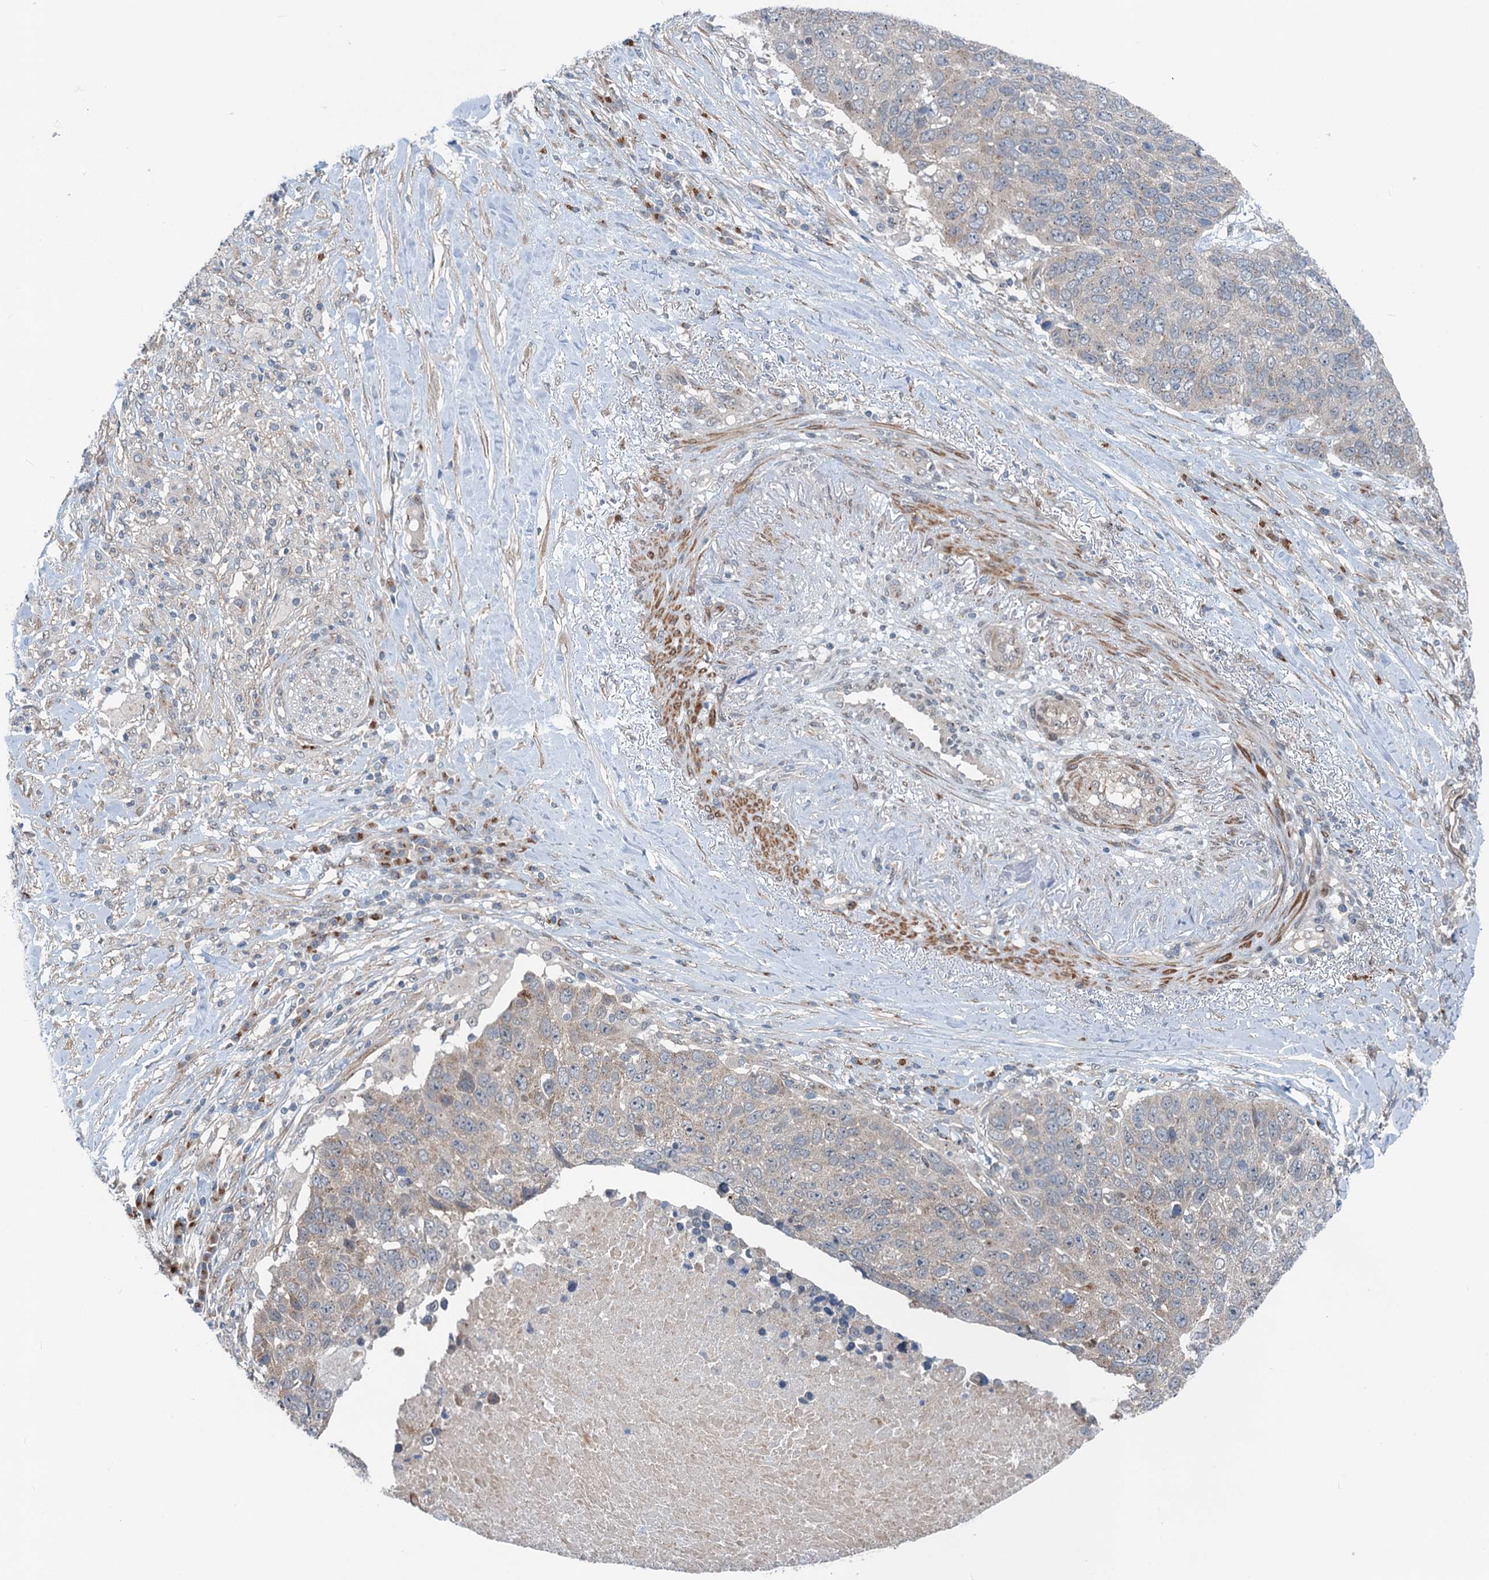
{"staining": {"intensity": "weak", "quantity": "<25%", "location": "cytoplasmic/membranous"}, "tissue": "lung cancer", "cell_type": "Tumor cells", "image_type": "cancer", "snomed": [{"axis": "morphology", "description": "Normal tissue, NOS"}, {"axis": "morphology", "description": "Squamous cell carcinoma, NOS"}, {"axis": "topography", "description": "Lymph node"}, {"axis": "topography", "description": "Lung"}], "caption": "An image of lung cancer stained for a protein exhibits no brown staining in tumor cells.", "gene": "DYNC2I2", "patient": {"sex": "male", "age": 66}}